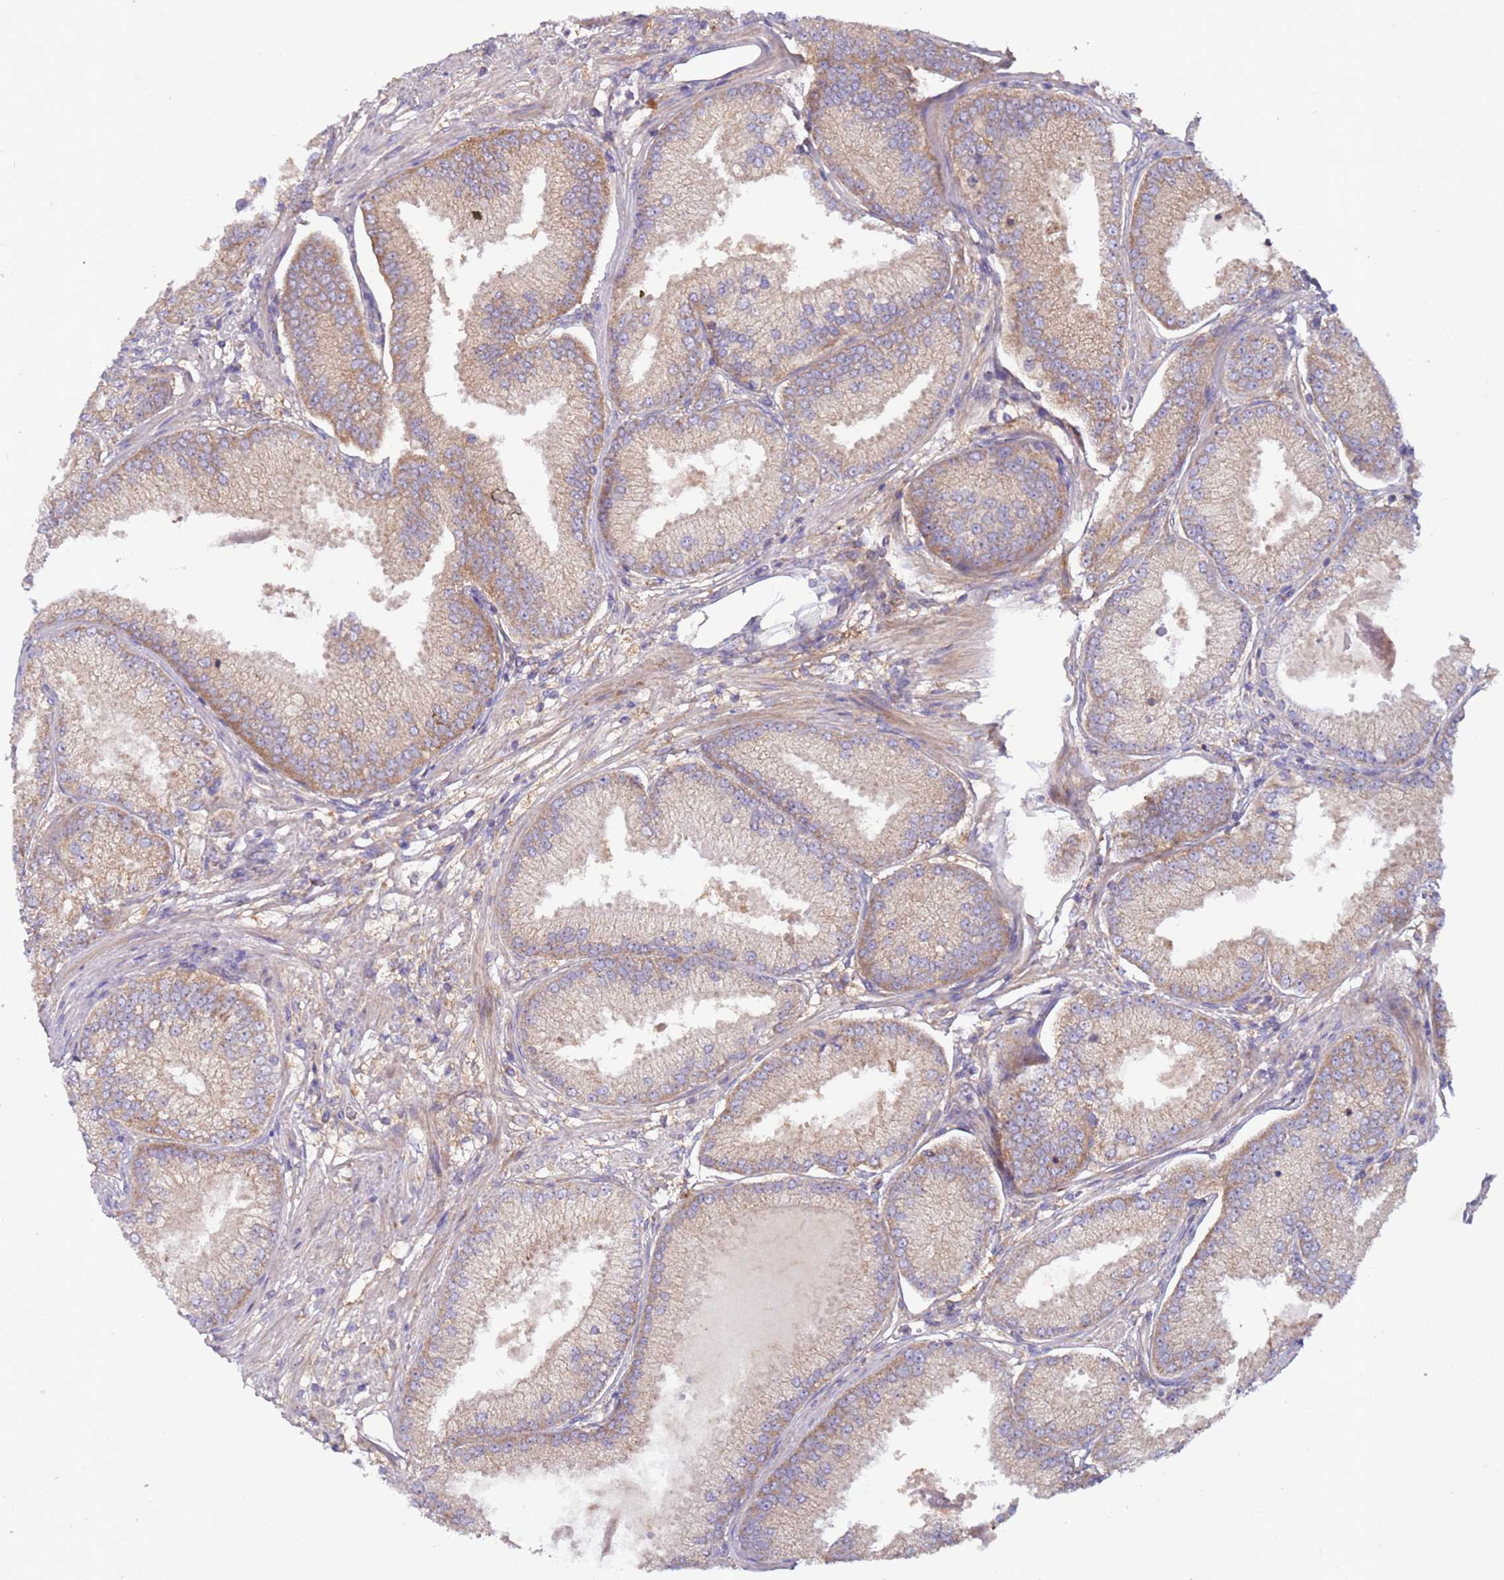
{"staining": {"intensity": "moderate", "quantity": "<25%", "location": "cytoplasmic/membranous"}, "tissue": "prostate cancer", "cell_type": "Tumor cells", "image_type": "cancer", "snomed": [{"axis": "morphology", "description": "Adenocarcinoma, High grade"}, {"axis": "topography", "description": "Prostate"}], "caption": "Immunohistochemical staining of prostate cancer exhibits moderate cytoplasmic/membranous protein staining in about <25% of tumor cells.", "gene": "UQCRQ", "patient": {"sex": "male", "age": 71}}